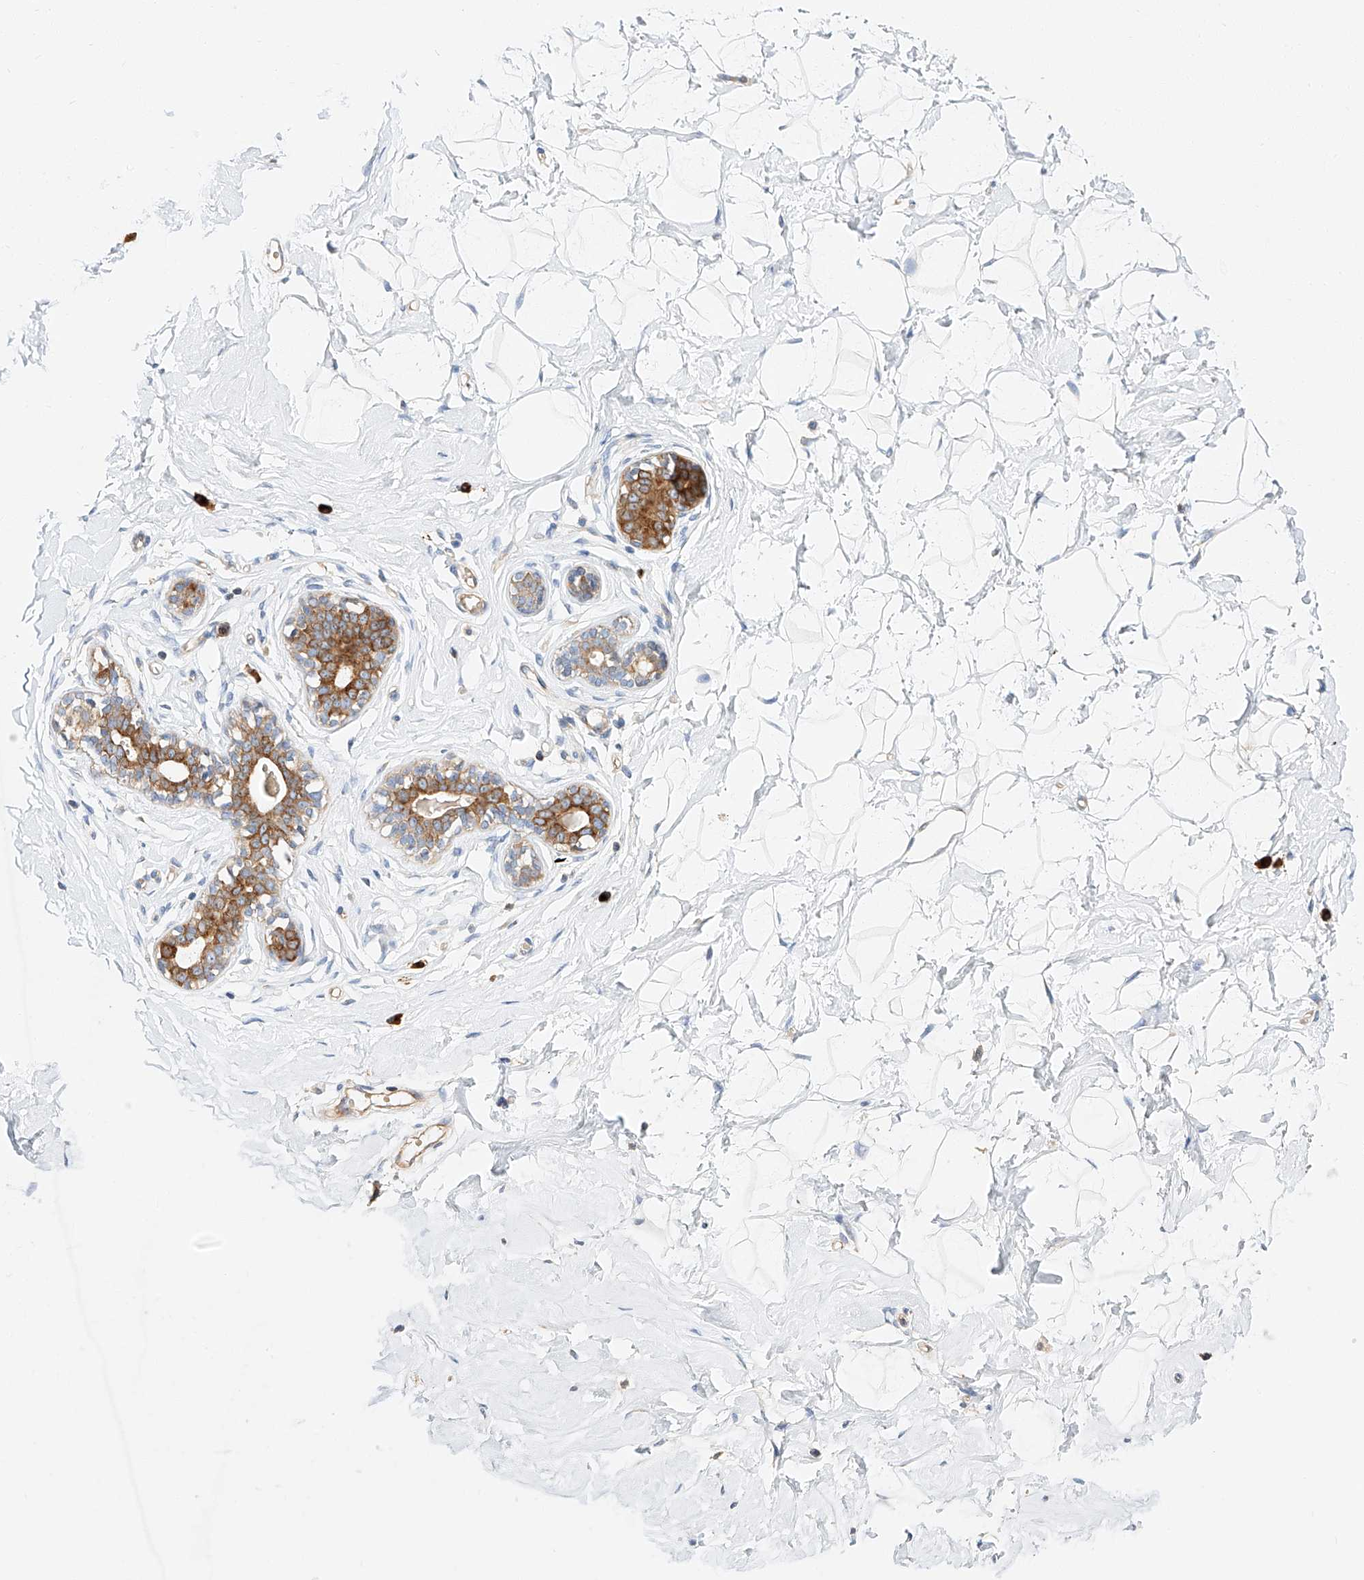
{"staining": {"intensity": "negative", "quantity": "none", "location": "none"}, "tissue": "breast", "cell_type": "Adipocytes", "image_type": "normal", "snomed": [{"axis": "morphology", "description": "Normal tissue, NOS"}, {"axis": "morphology", "description": "Adenoma, NOS"}, {"axis": "topography", "description": "Breast"}], "caption": "DAB immunohistochemical staining of benign breast reveals no significant expression in adipocytes.", "gene": "GLMN", "patient": {"sex": "female", "age": 23}}